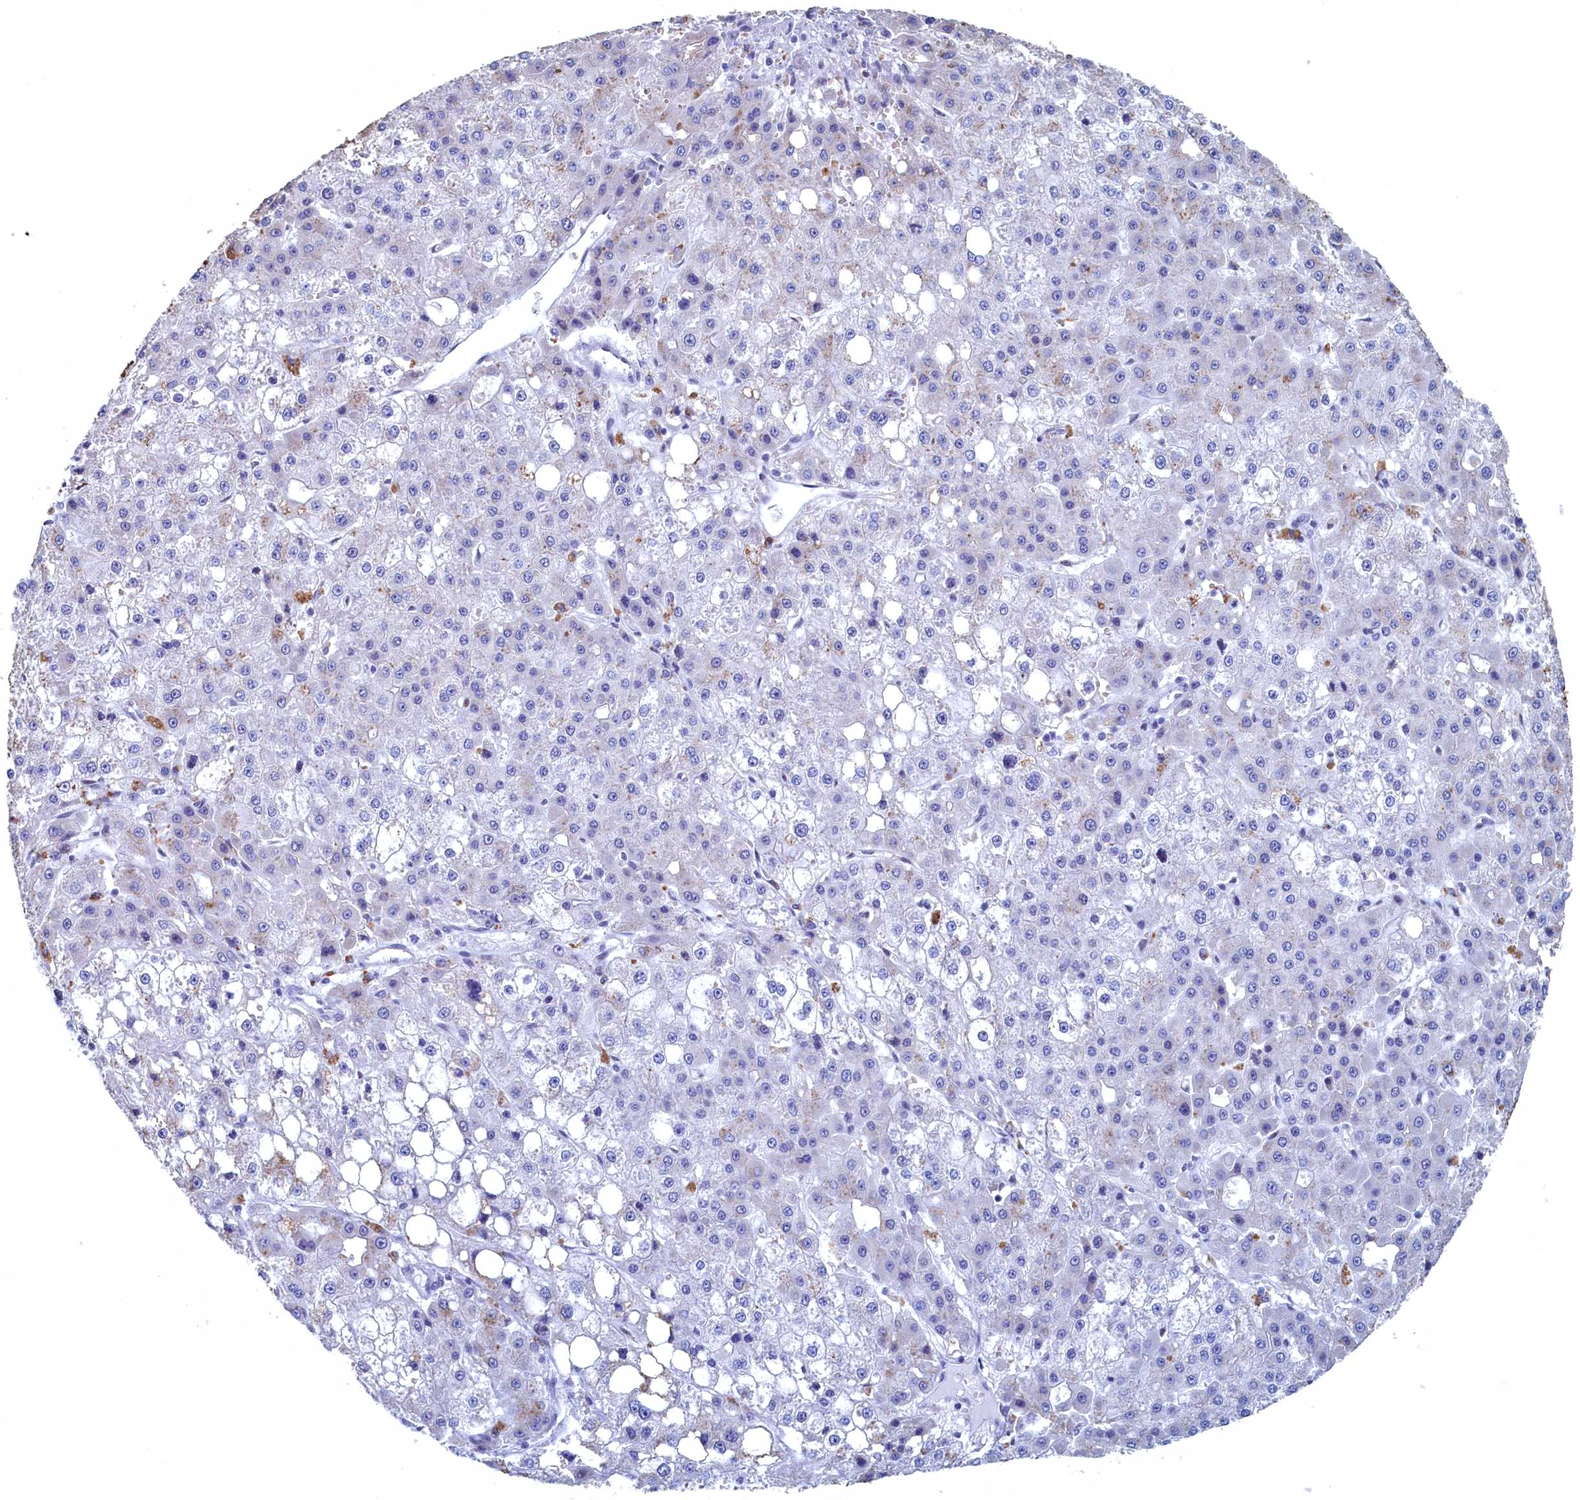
{"staining": {"intensity": "negative", "quantity": "none", "location": "none"}, "tissue": "liver cancer", "cell_type": "Tumor cells", "image_type": "cancer", "snomed": [{"axis": "morphology", "description": "Carcinoma, Hepatocellular, NOS"}, {"axis": "topography", "description": "Liver"}], "caption": "Tumor cells are negative for protein expression in human liver cancer (hepatocellular carcinoma). (Brightfield microscopy of DAB immunohistochemistry (IHC) at high magnification).", "gene": "WDR76", "patient": {"sex": "male", "age": 47}}